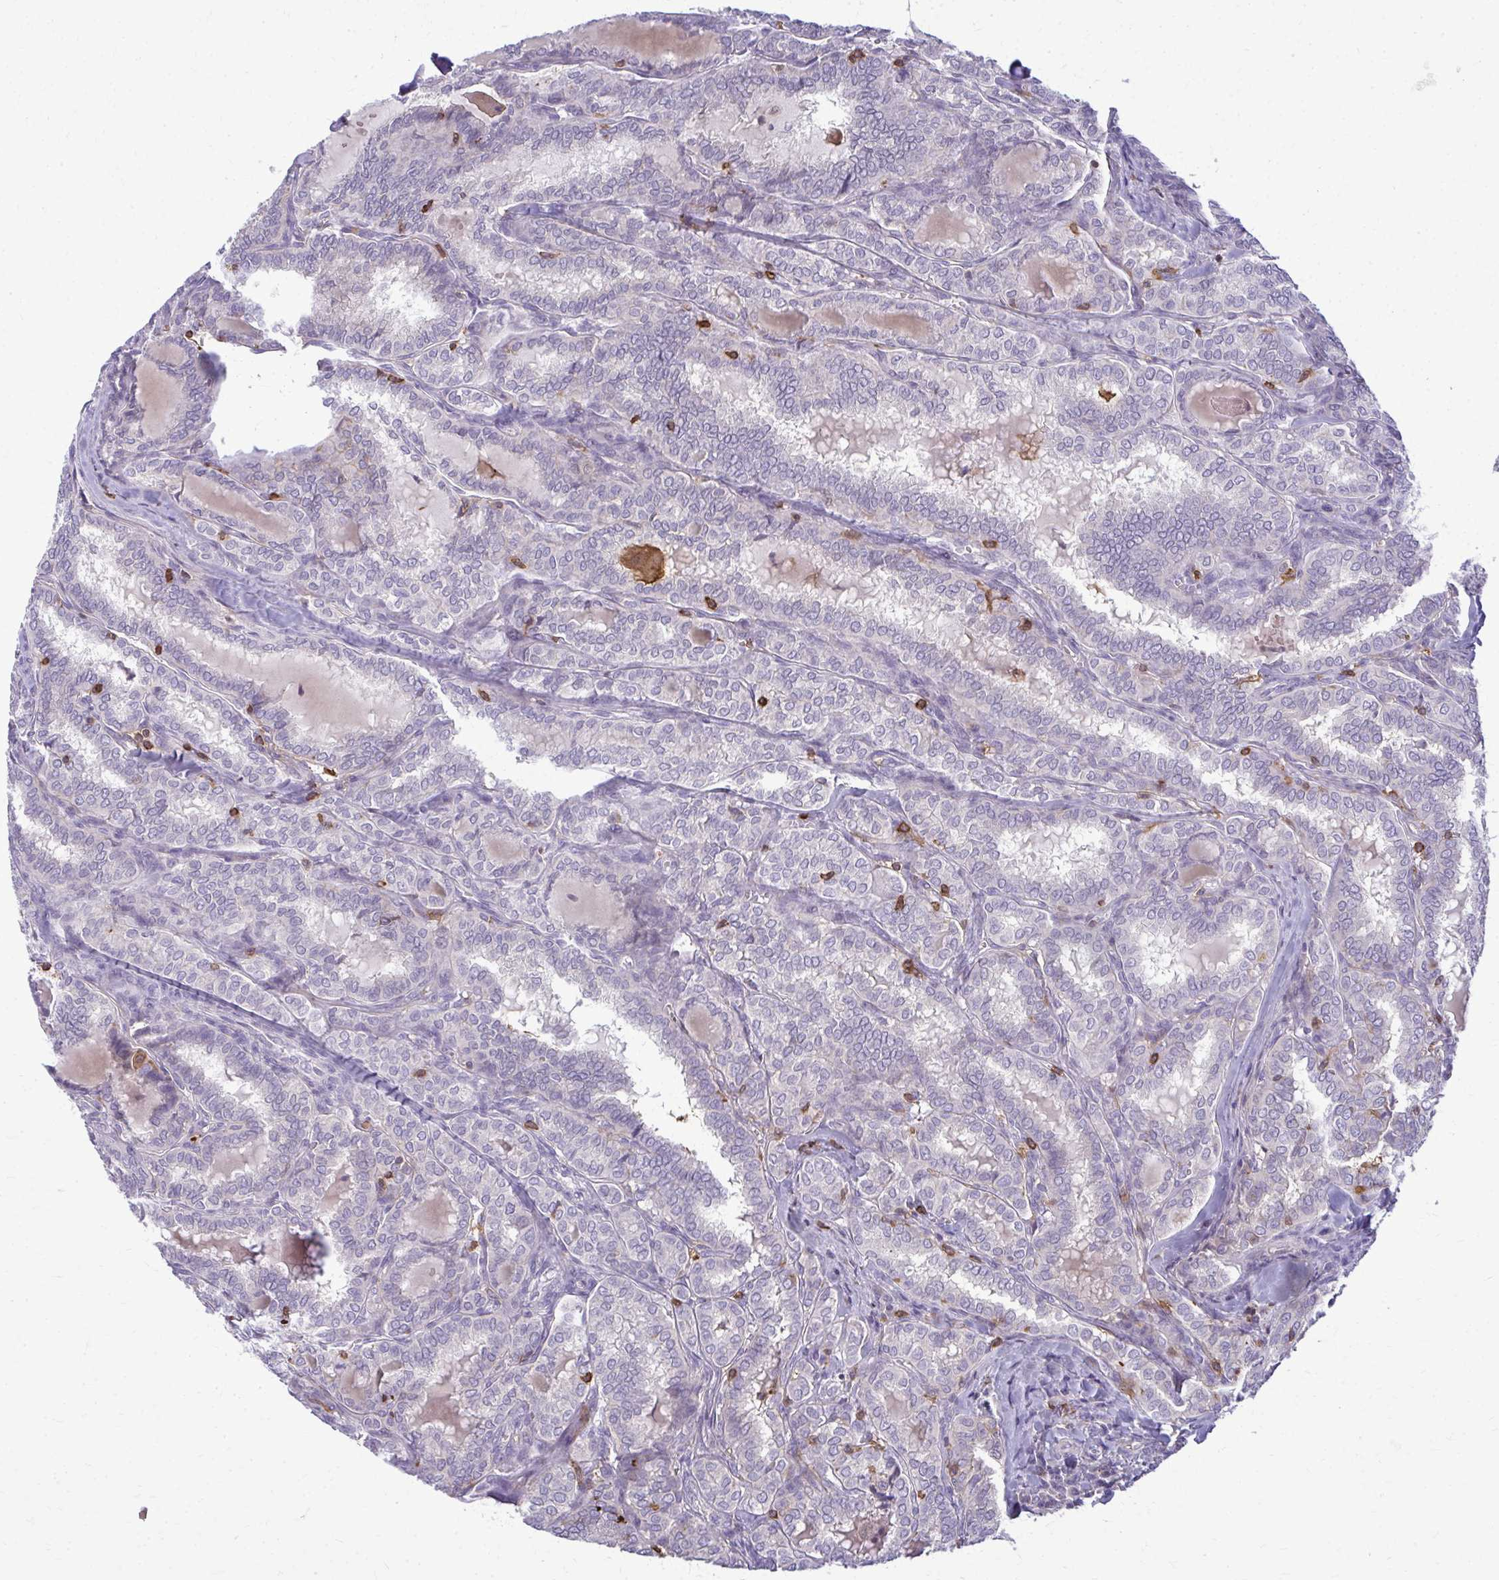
{"staining": {"intensity": "negative", "quantity": "none", "location": "none"}, "tissue": "thyroid cancer", "cell_type": "Tumor cells", "image_type": "cancer", "snomed": [{"axis": "morphology", "description": "Papillary adenocarcinoma, NOS"}, {"axis": "topography", "description": "Thyroid gland"}], "caption": "IHC image of neoplastic tissue: thyroid papillary adenocarcinoma stained with DAB (3,3'-diaminobenzidine) exhibits no significant protein staining in tumor cells.", "gene": "AP5M1", "patient": {"sex": "female", "age": 30}}